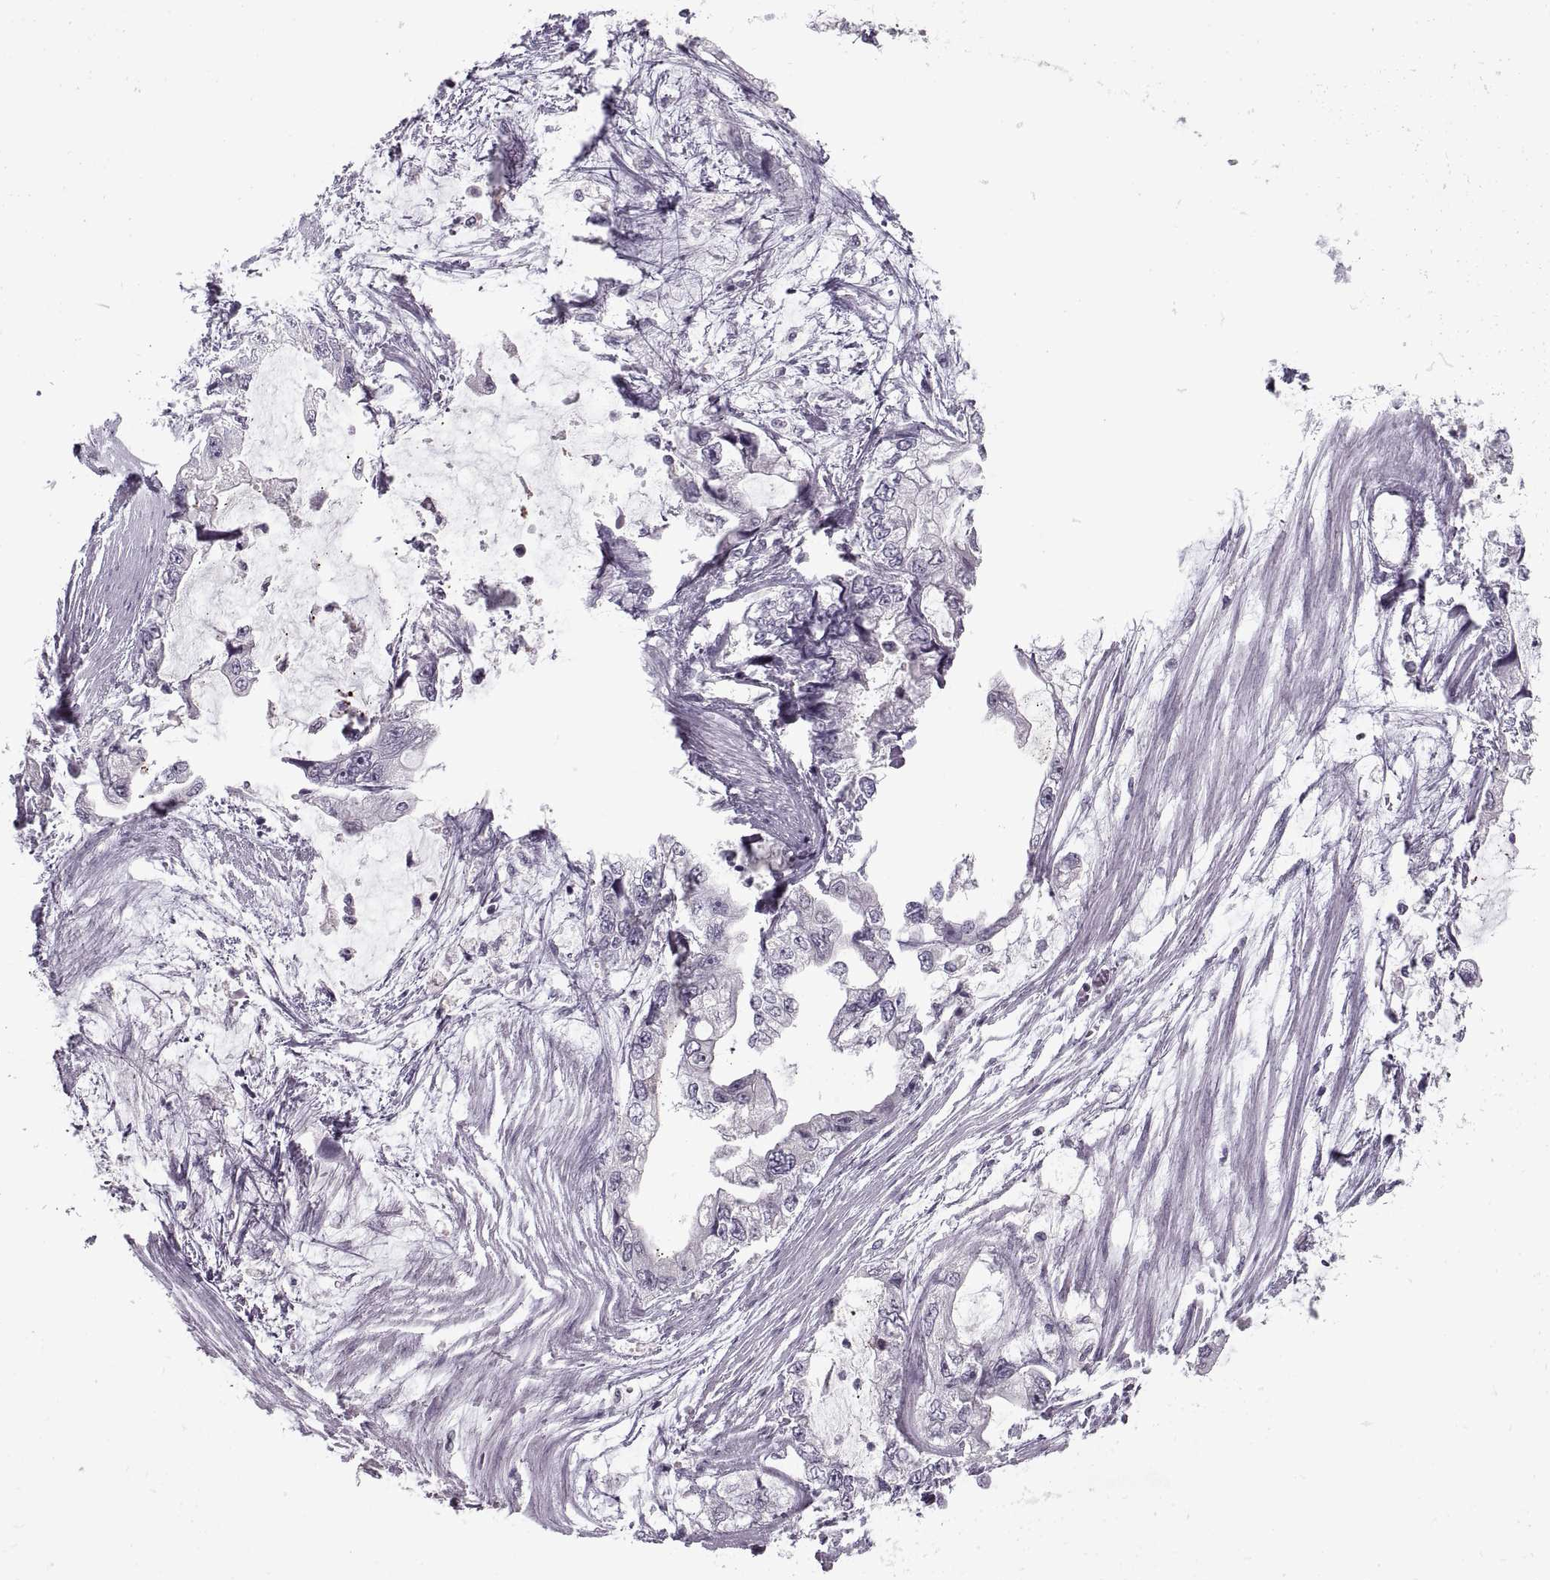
{"staining": {"intensity": "negative", "quantity": "none", "location": "none"}, "tissue": "stomach cancer", "cell_type": "Tumor cells", "image_type": "cancer", "snomed": [{"axis": "morphology", "description": "Adenocarcinoma, NOS"}, {"axis": "topography", "description": "Pancreas"}, {"axis": "topography", "description": "Stomach, upper"}, {"axis": "topography", "description": "Stomach"}], "caption": "Immunohistochemistry of stomach cancer (adenocarcinoma) exhibits no positivity in tumor cells.", "gene": "MGAT4D", "patient": {"sex": "male", "age": 77}}